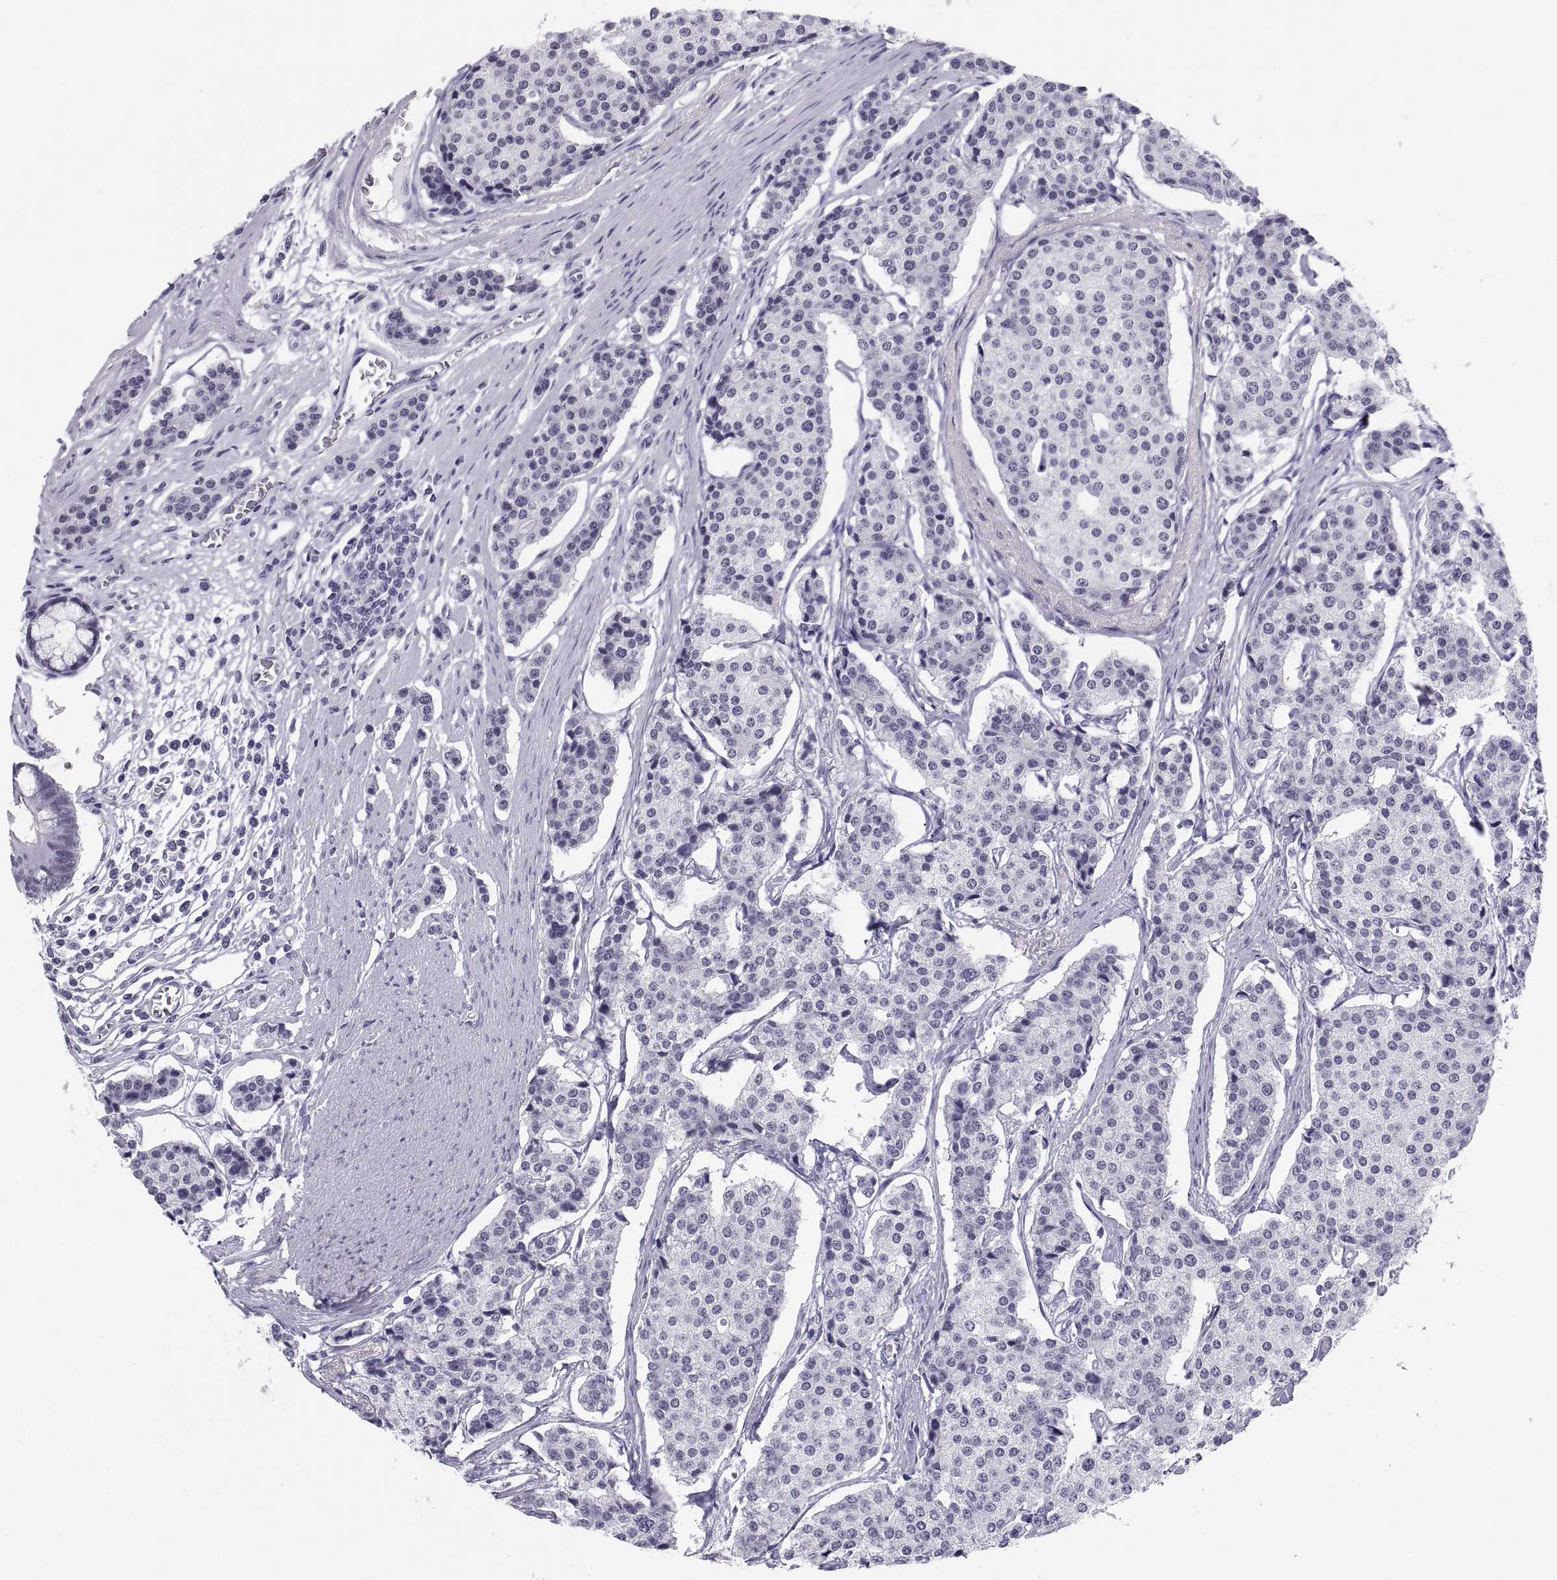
{"staining": {"intensity": "negative", "quantity": "none", "location": "none"}, "tissue": "carcinoid", "cell_type": "Tumor cells", "image_type": "cancer", "snomed": [{"axis": "morphology", "description": "Carcinoid, malignant, NOS"}, {"axis": "topography", "description": "Small intestine"}], "caption": "An IHC micrograph of carcinoid is shown. There is no staining in tumor cells of carcinoid. The staining was performed using DAB to visualize the protein expression in brown, while the nuclei were stained in blue with hematoxylin (Magnification: 20x).", "gene": "NEUROD6", "patient": {"sex": "female", "age": 65}}